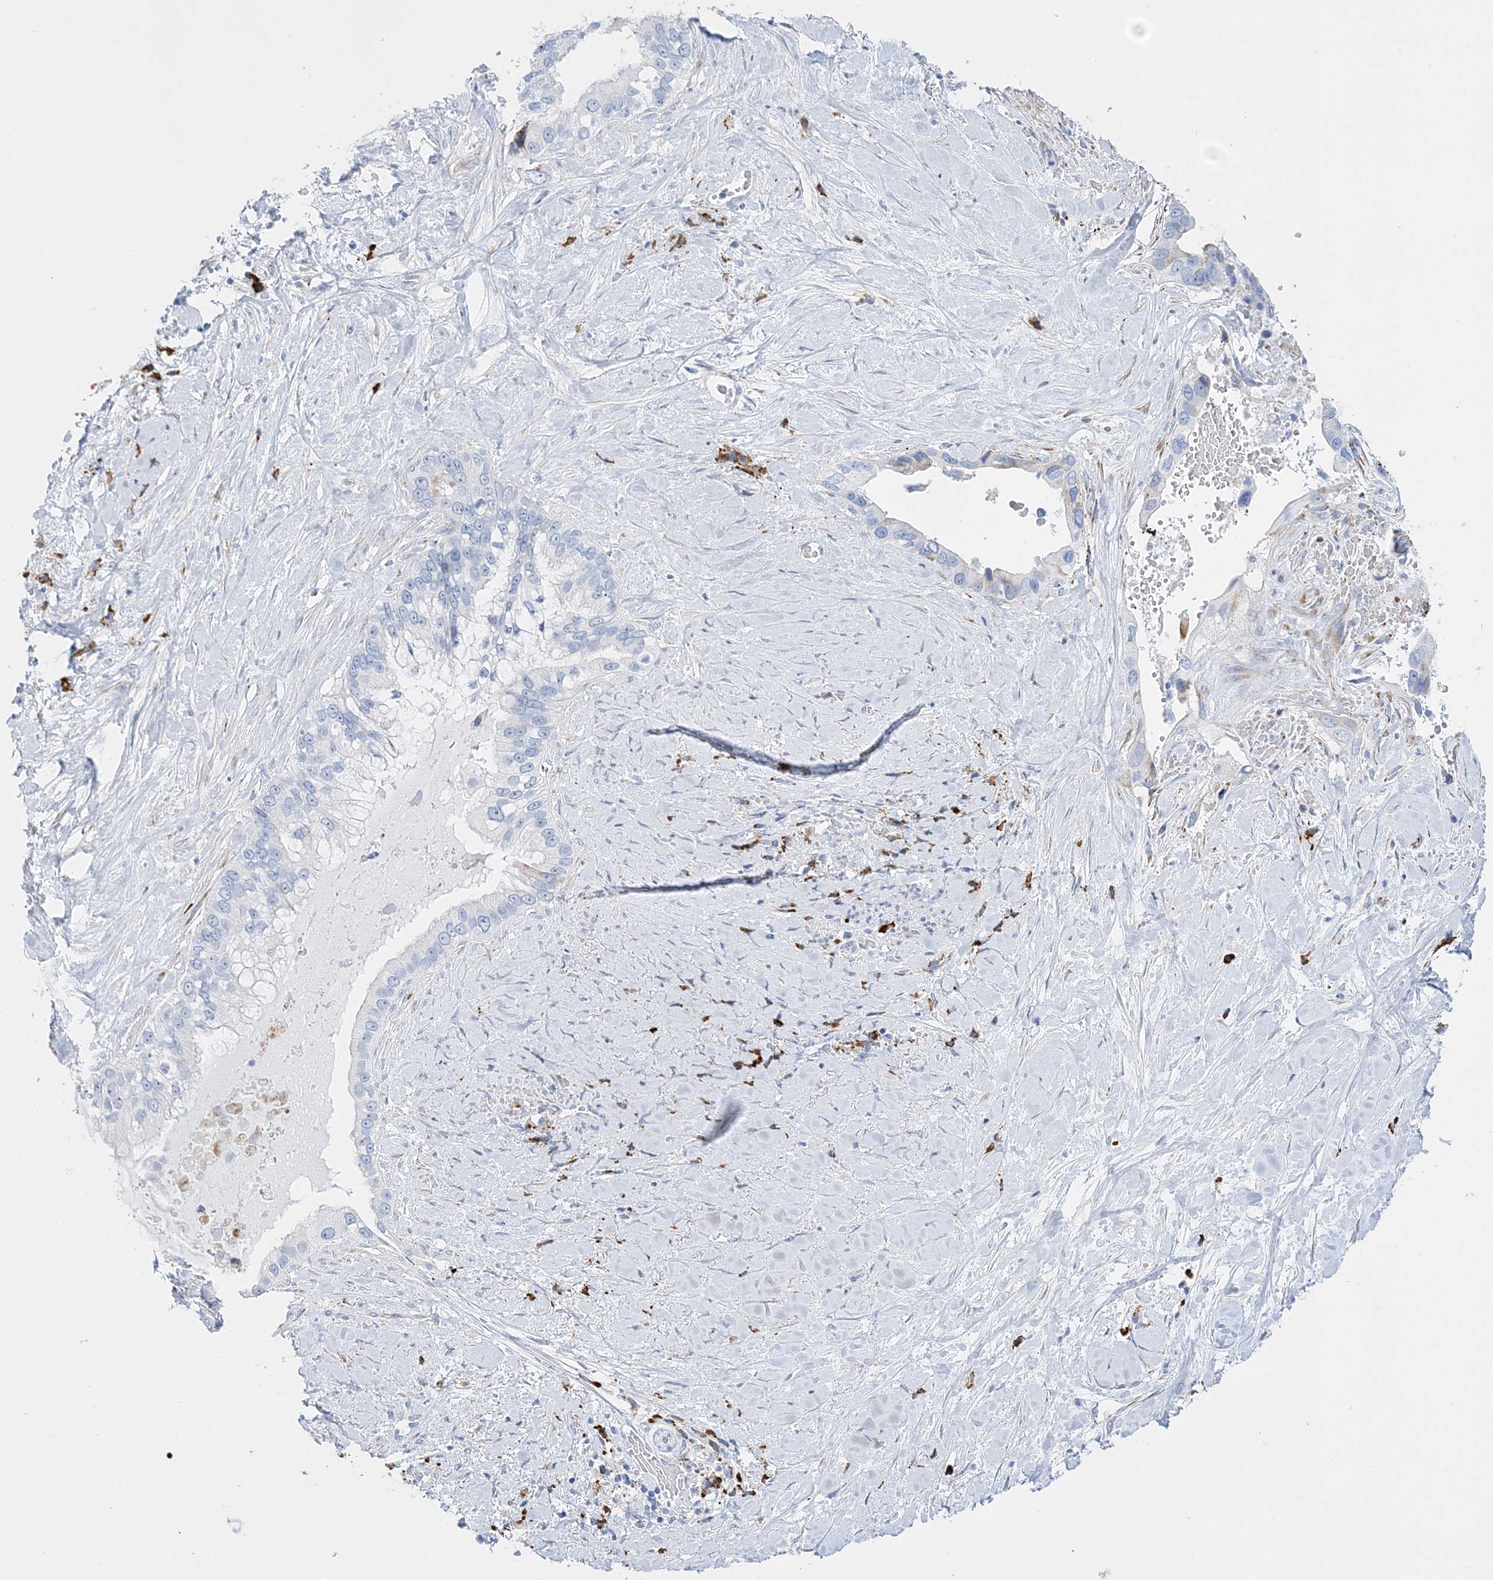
{"staining": {"intensity": "negative", "quantity": "none", "location": "none"}, "tissue": "pancreatic cancer", "cell_type": "Tumor cells", "image_type": "cancer", "snomed": [{"axis": "morphology", "description": "Inflammation, NOS"}, {"axis": "morphology", "description": "Adenocarcinoma, NOS"}, {"axis": "topography", "description": "Pancreas"}], "caption": "IHC image of adenocarcinoma (pancreatic) stained for a protein (brown), which displays no positivity in tumor cells.", "gene": "TSPYL6", "patient": {"sex": "female", "age": 56}}